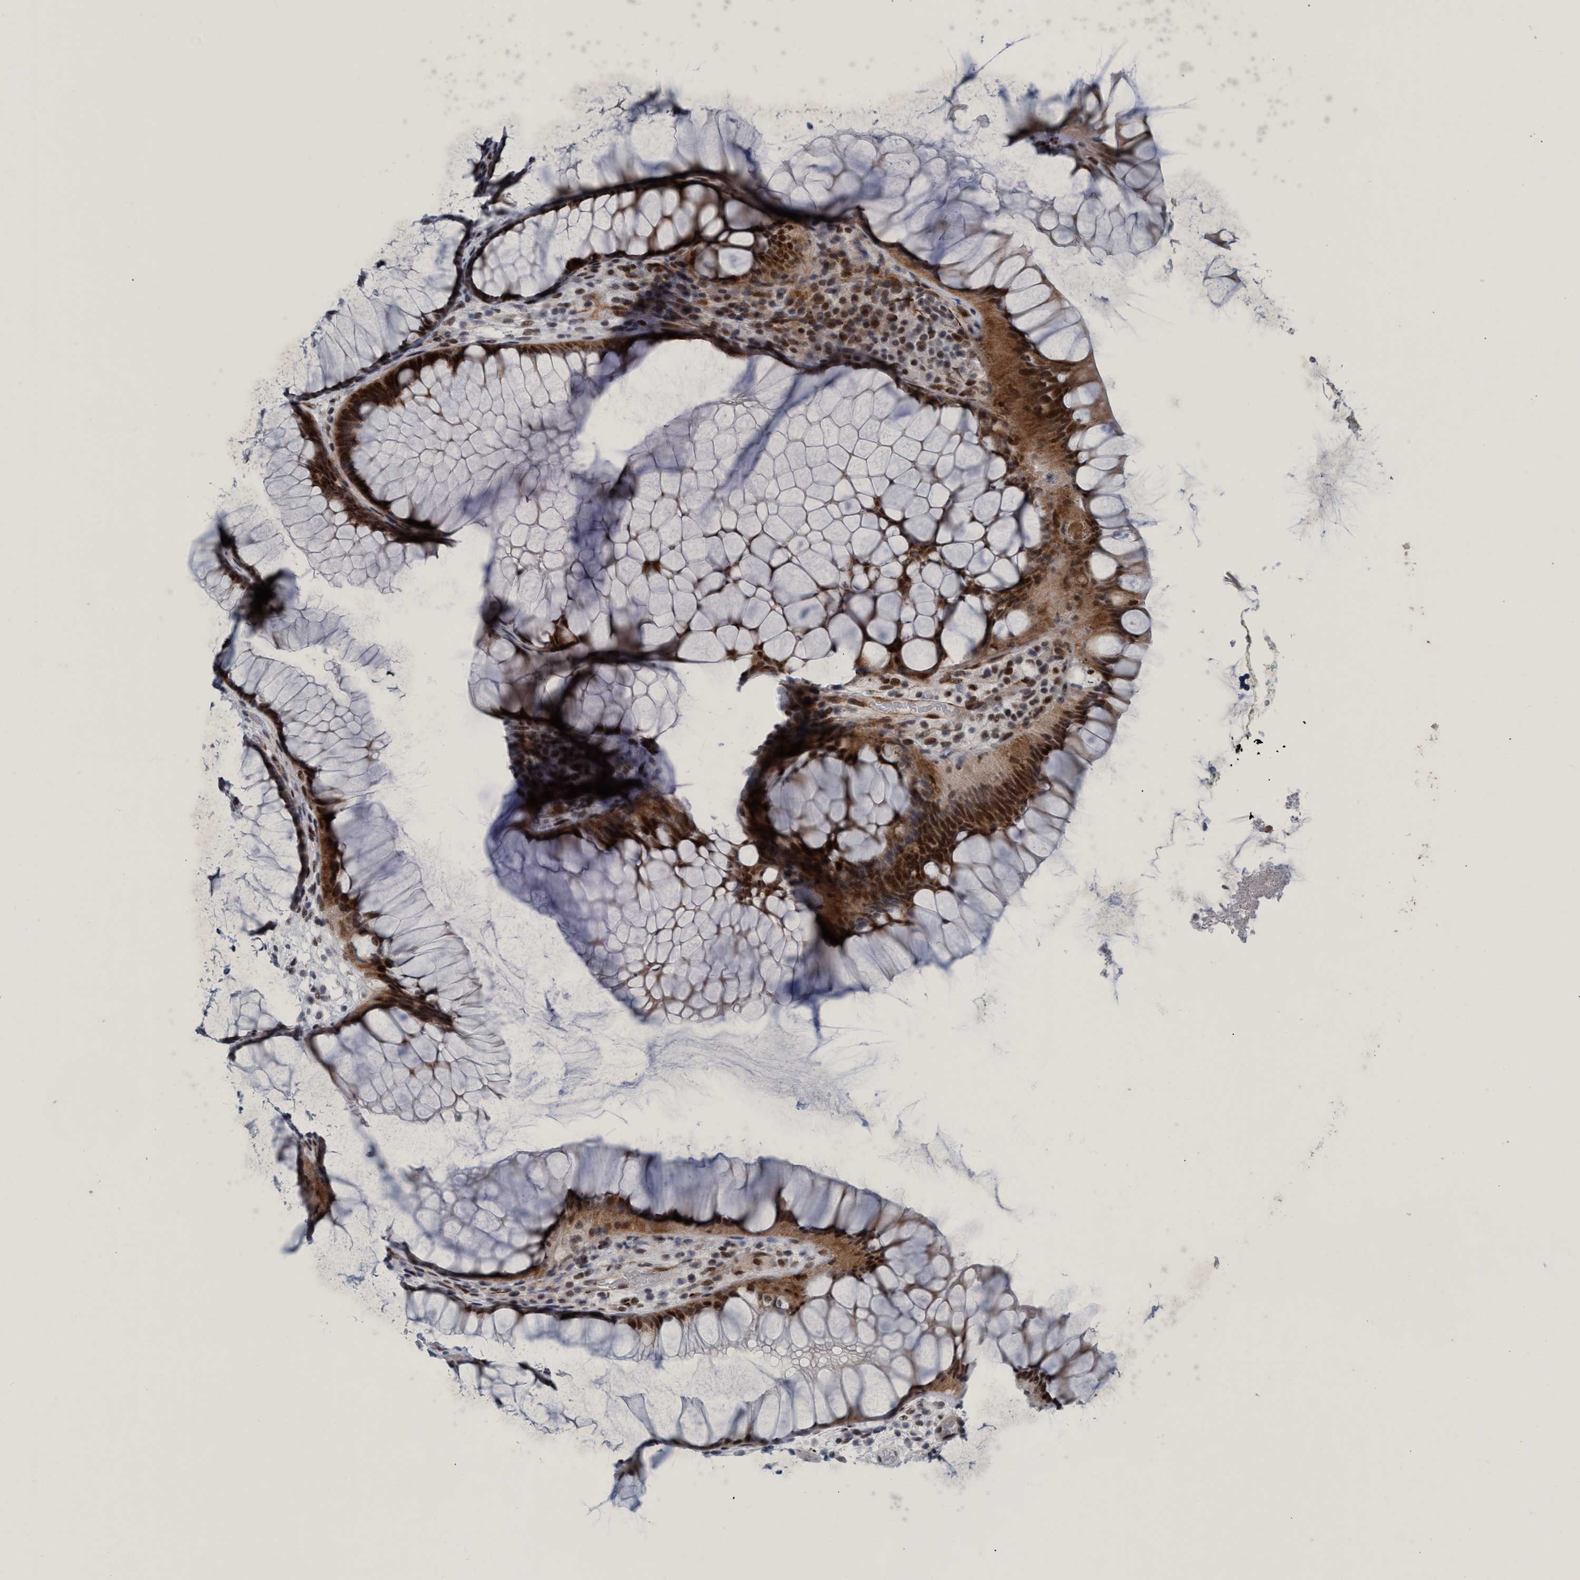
{"staining": {"intensity": "strong", "quantity": ">75%", "location": "cytoplasmic/membranous,nuclear"}, "tissue": "rectum", "cell_type": "Glandular cells", "image_type": "normal", "snomed": [{"axis": "morphology", "description": "Normal tissue, NOS"}, {"axis": "topography", "description": "Rectum"}], "caption": "The image exhibits immunohistochemical staining of normal rectum. There is strong cytoplasmic/membranous,nuclear staining is present in approximately >75% of glandular cells.", "gene": "CWC27", "patient": {"sex": "male", "age": 51}}